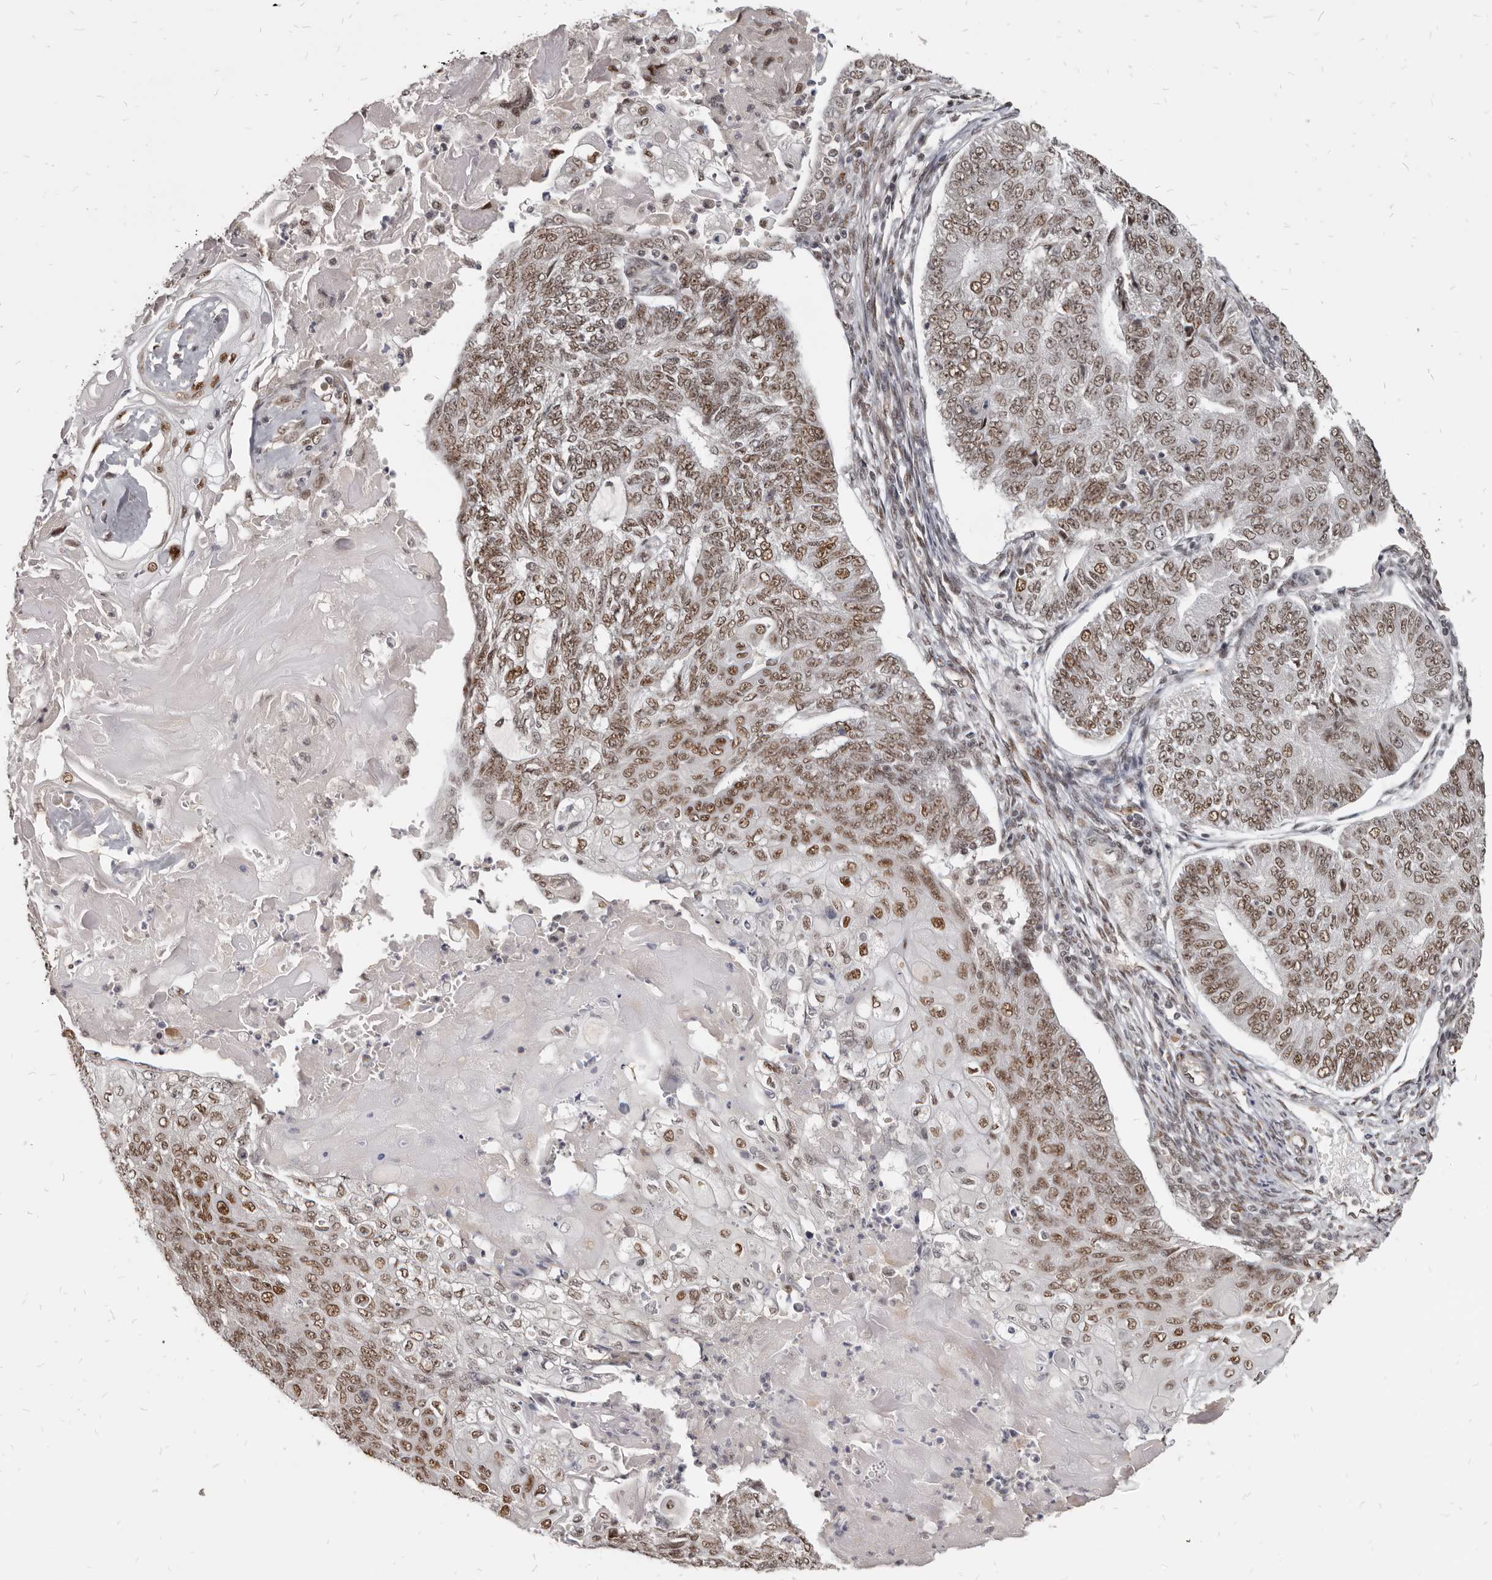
{"staining": {"intensity": "moderate", "quantity": ">75%", "location": "nuclear"}, "tissue": "endometrial cancer", "cell_type": "Tumor cells", "image_type": "cancer", "snomed": [{"axis": "morphology", "description": "Adenocarcinoma, NOS"}, {"axis": "topography", "description": "Endometrium"}], "caption": "High-power microscopy captured an IHC image of endometrial cancer (adenocarcinoma), revealing moderate nuclear positivity in approximately >75% of tumor cells.", "gene": "ATF5", "patient": {"sex": "female", "age": 32}}